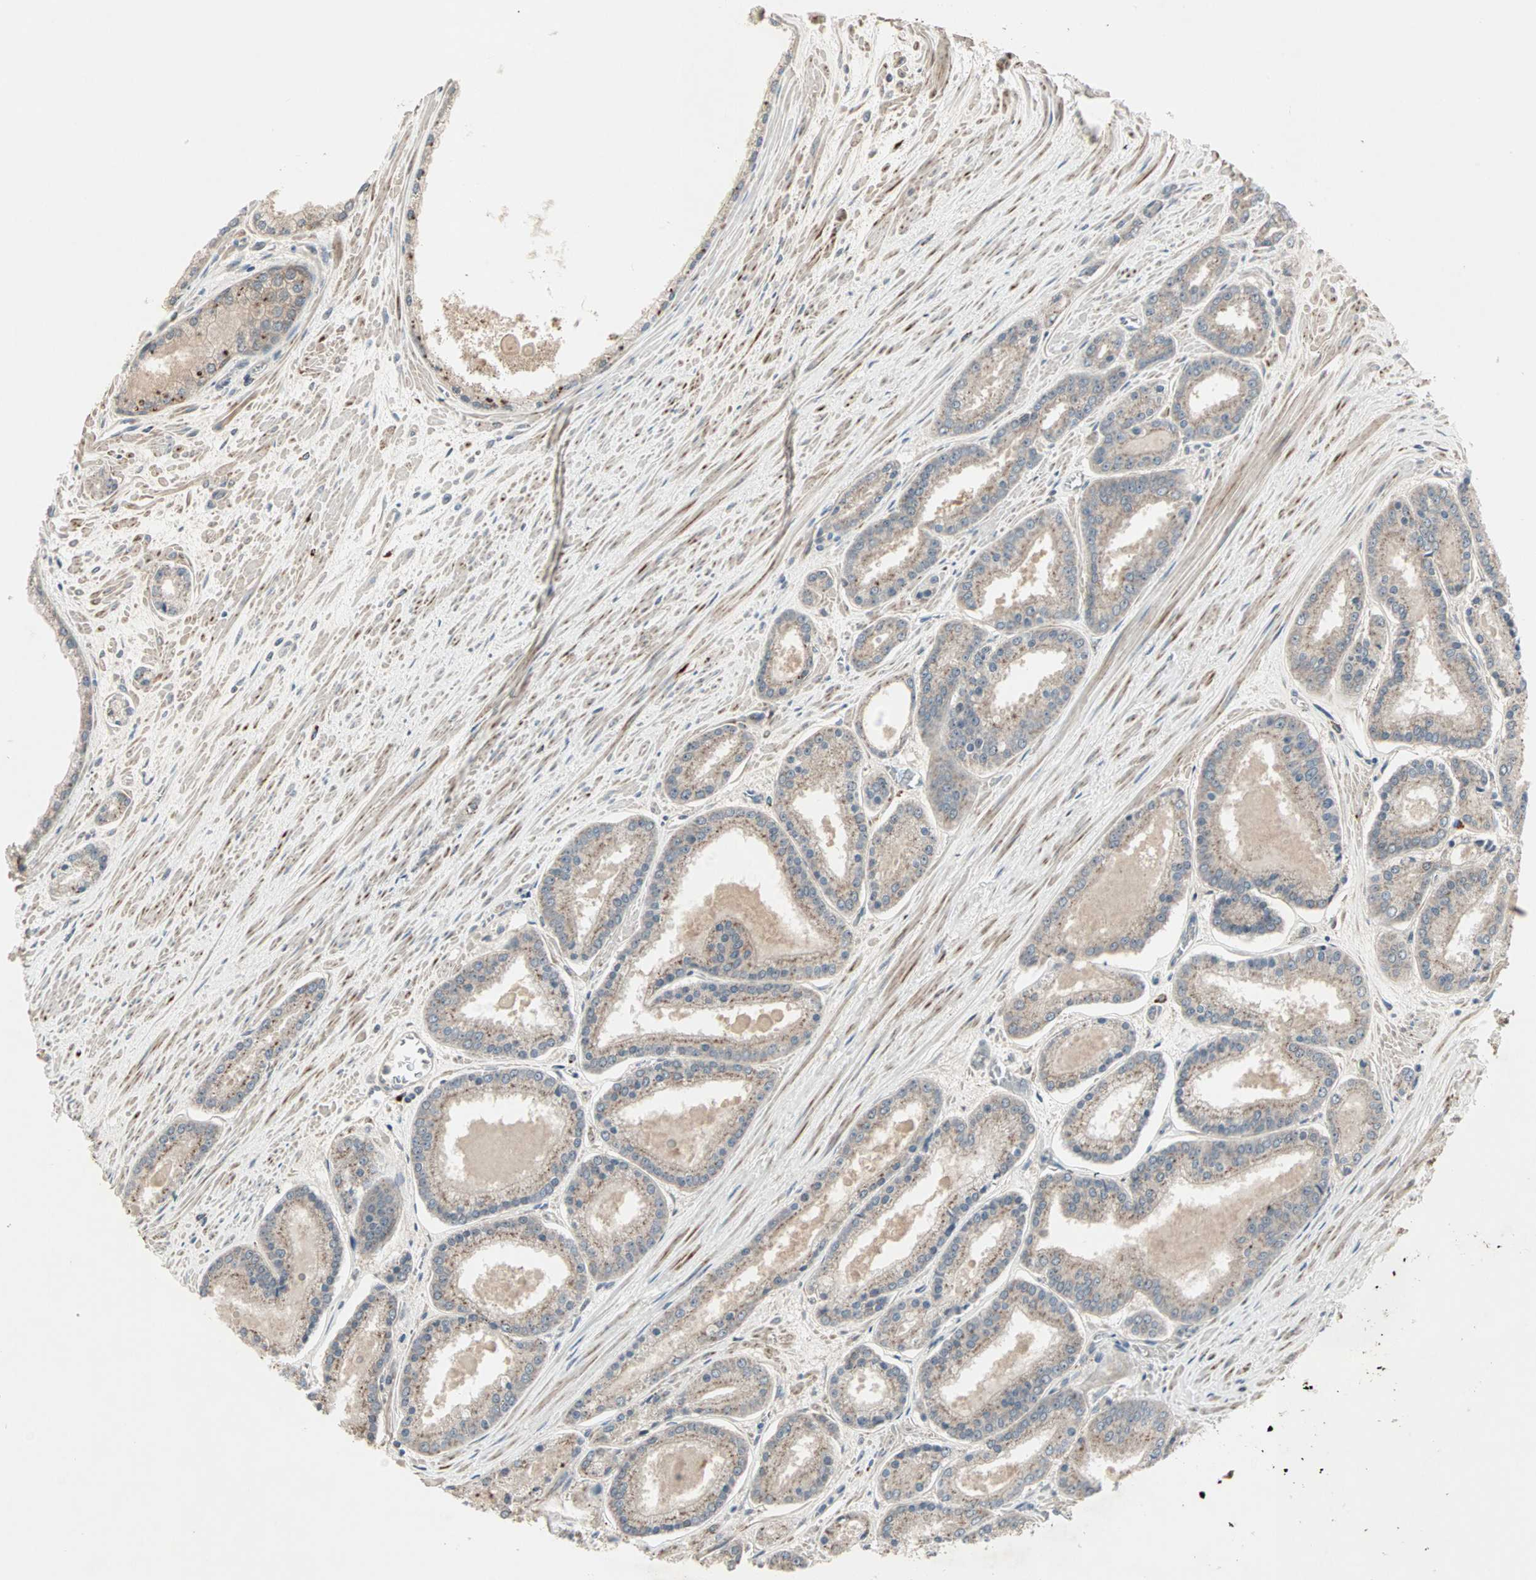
{"staining": {"intensity": "moderate", "quantity": "25%-75%", "location": "cytoplasmic/membranous"}, "tissue": "prostate cancer", "cell_type": "Tumor cells", "image_type": "cancer", "snomed": [{"axis": "morphology", "description": "Adenocarcinoma, Low grade"}, {"axis": "topography", "description": "Prostate"}], "caption": "Adenocarcinoma (low-grade) (prostate) tissue demonstrates moderate cytoplasmic/membranous expression in about 25%-75% of tumor cells, visualized by immunohistochemistry.", "gene": "JMJD7-PLA2G4B", "patient": {"sex": "male", "age": 59}}